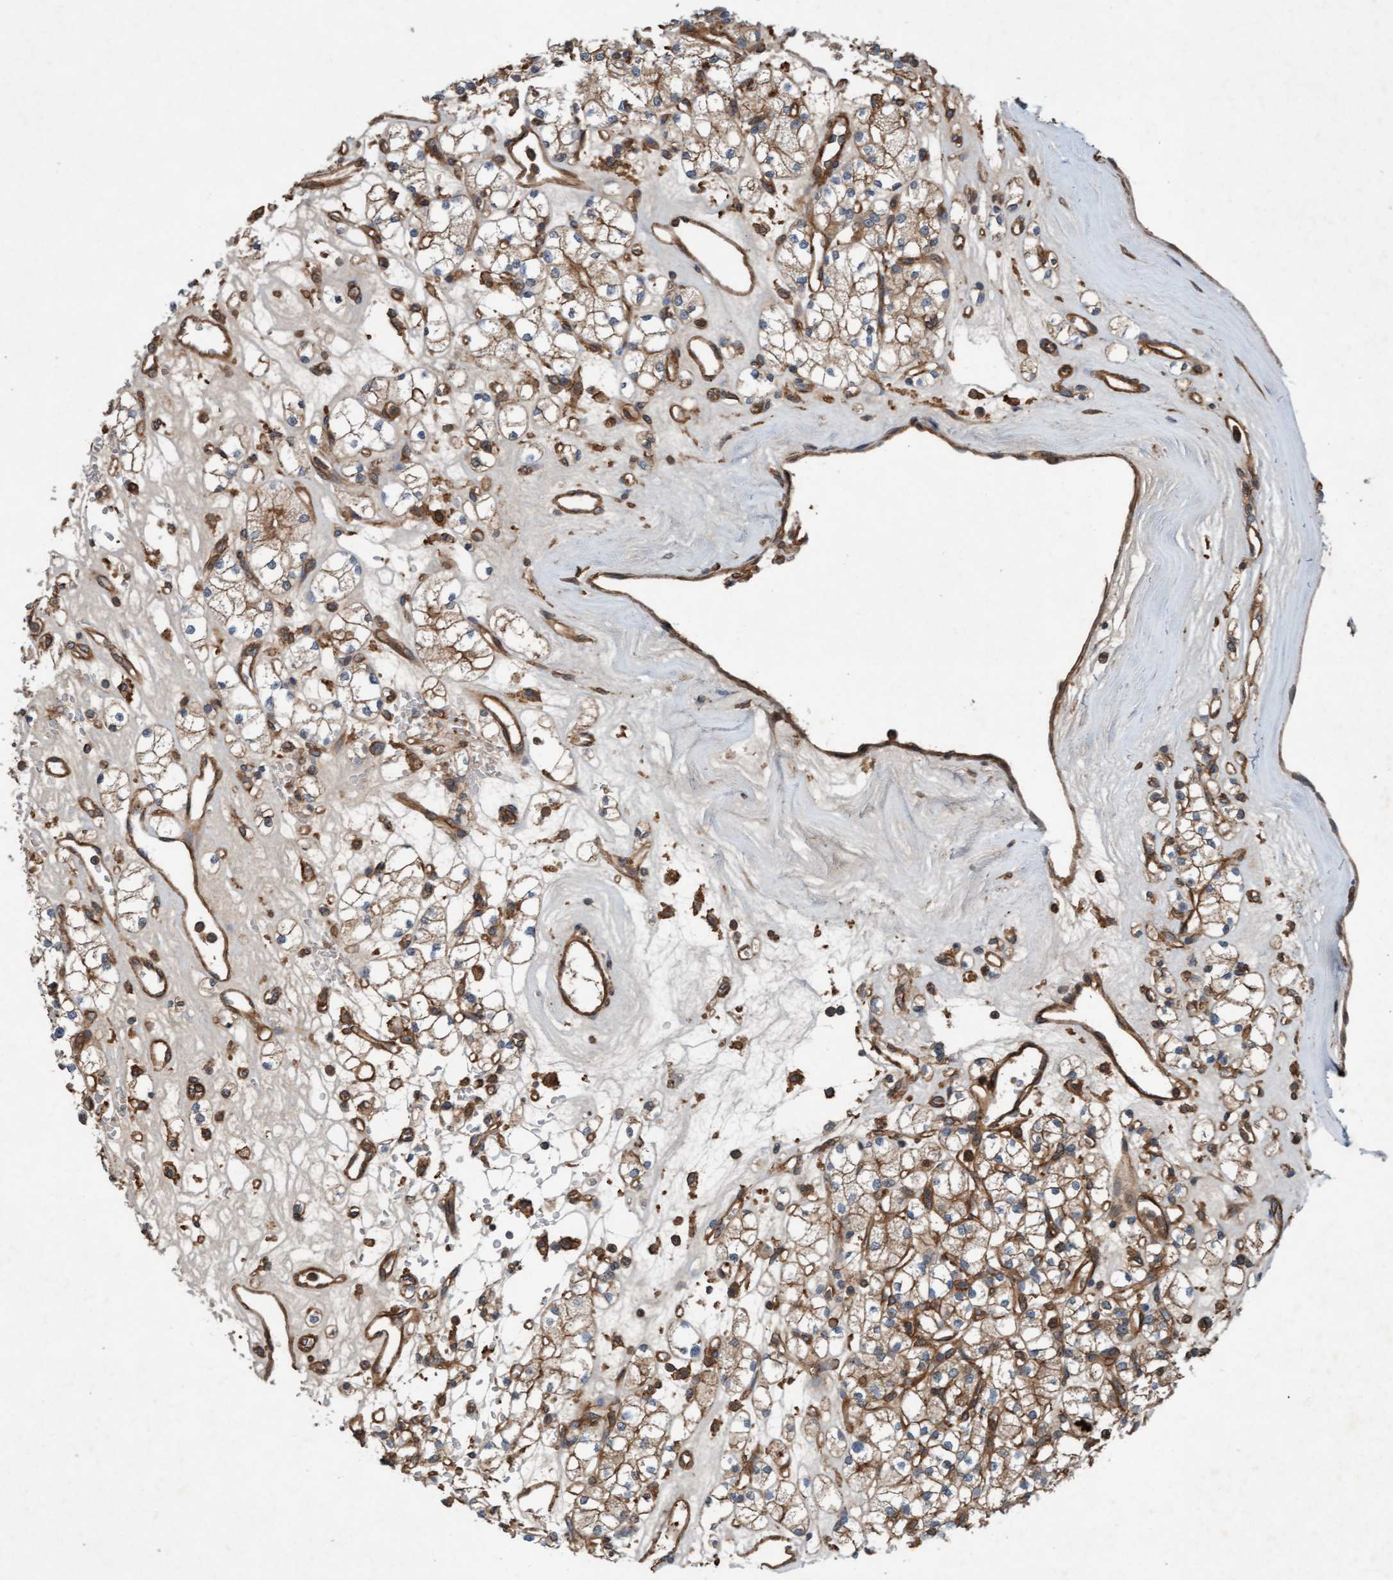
{"staining": {"intensity": "moderate", "quantity": ">75%", "location": "cytoplasmic/membranous"}, "tissue": "renal cancer", "cell_type": "Tumor cells", "image_type": "cancer", "snomed": [{"axis": "morphology", "description": "Adenocarcinoma, NOS"}, {"axis": "topography", "description": "Kidney"}], "caption": "Protein staining demonstrates moderate cytoplasmic/membranous expression in about >75% of tumor cells in renal adenocarcinoma.", "gene": "ERAL1", "patient": {"sex": "male", "age": 77}}